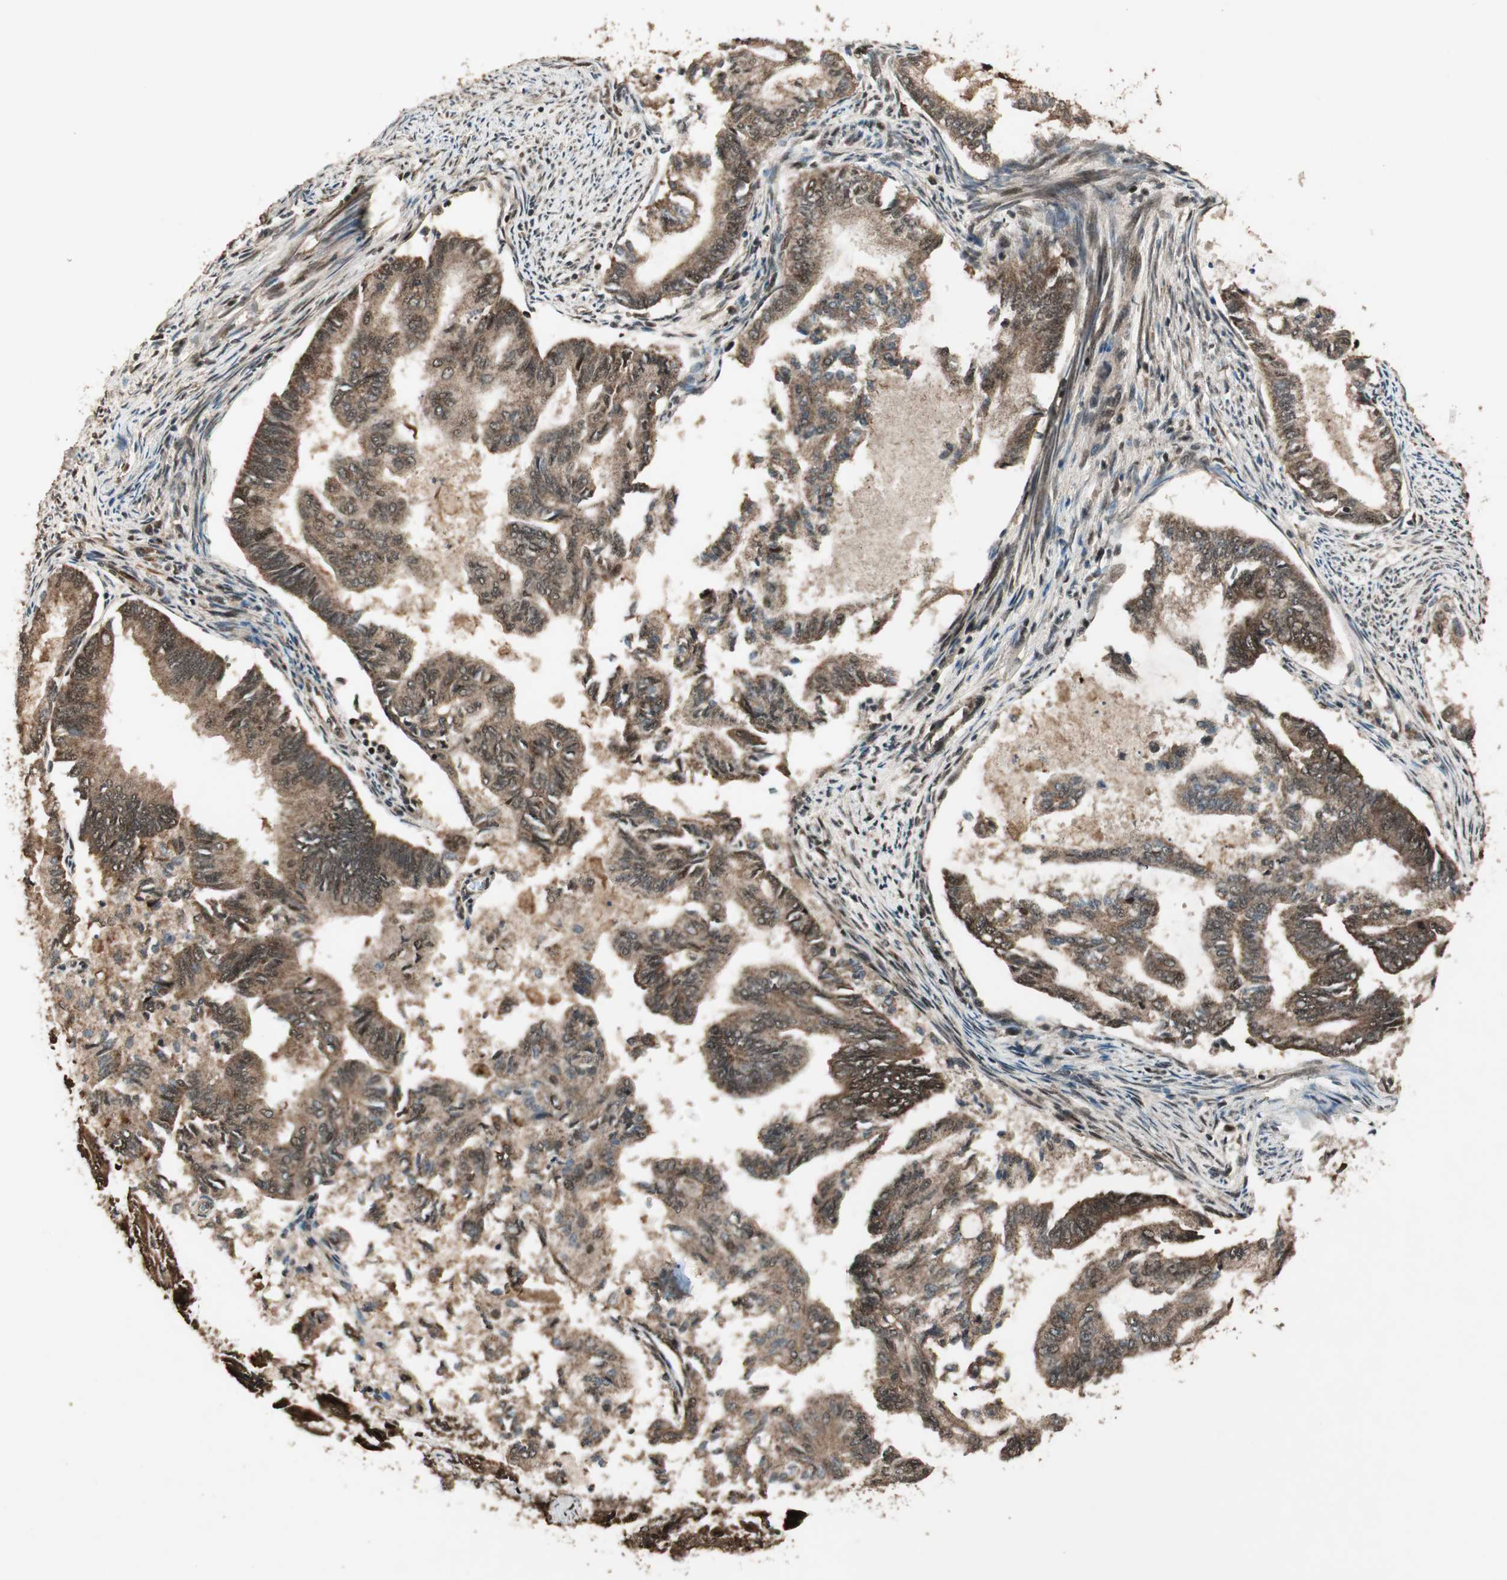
{"staining": {"intensity": "strong", "quantity": ">75%", "location": "cytoplasmic/membranous,nuclear"}, "tissue": "endometrial cancer", "cell_type": "Tumor cells", "image_type": "cancer", "snomed": [{"axis": "morphology", "description": "Adenocarcinoma, NOS"}, {"axis": "topography", "description": "Endometrium"}], "caption": "The photomicrograph exhibits a brown stain indicating the presence of a protein in the cytoplasmic/membranous and nuclear of tumor cells in endometrial cancer.", "gene": "RPA3", "patient": {"sex": "female", "age": 86}}